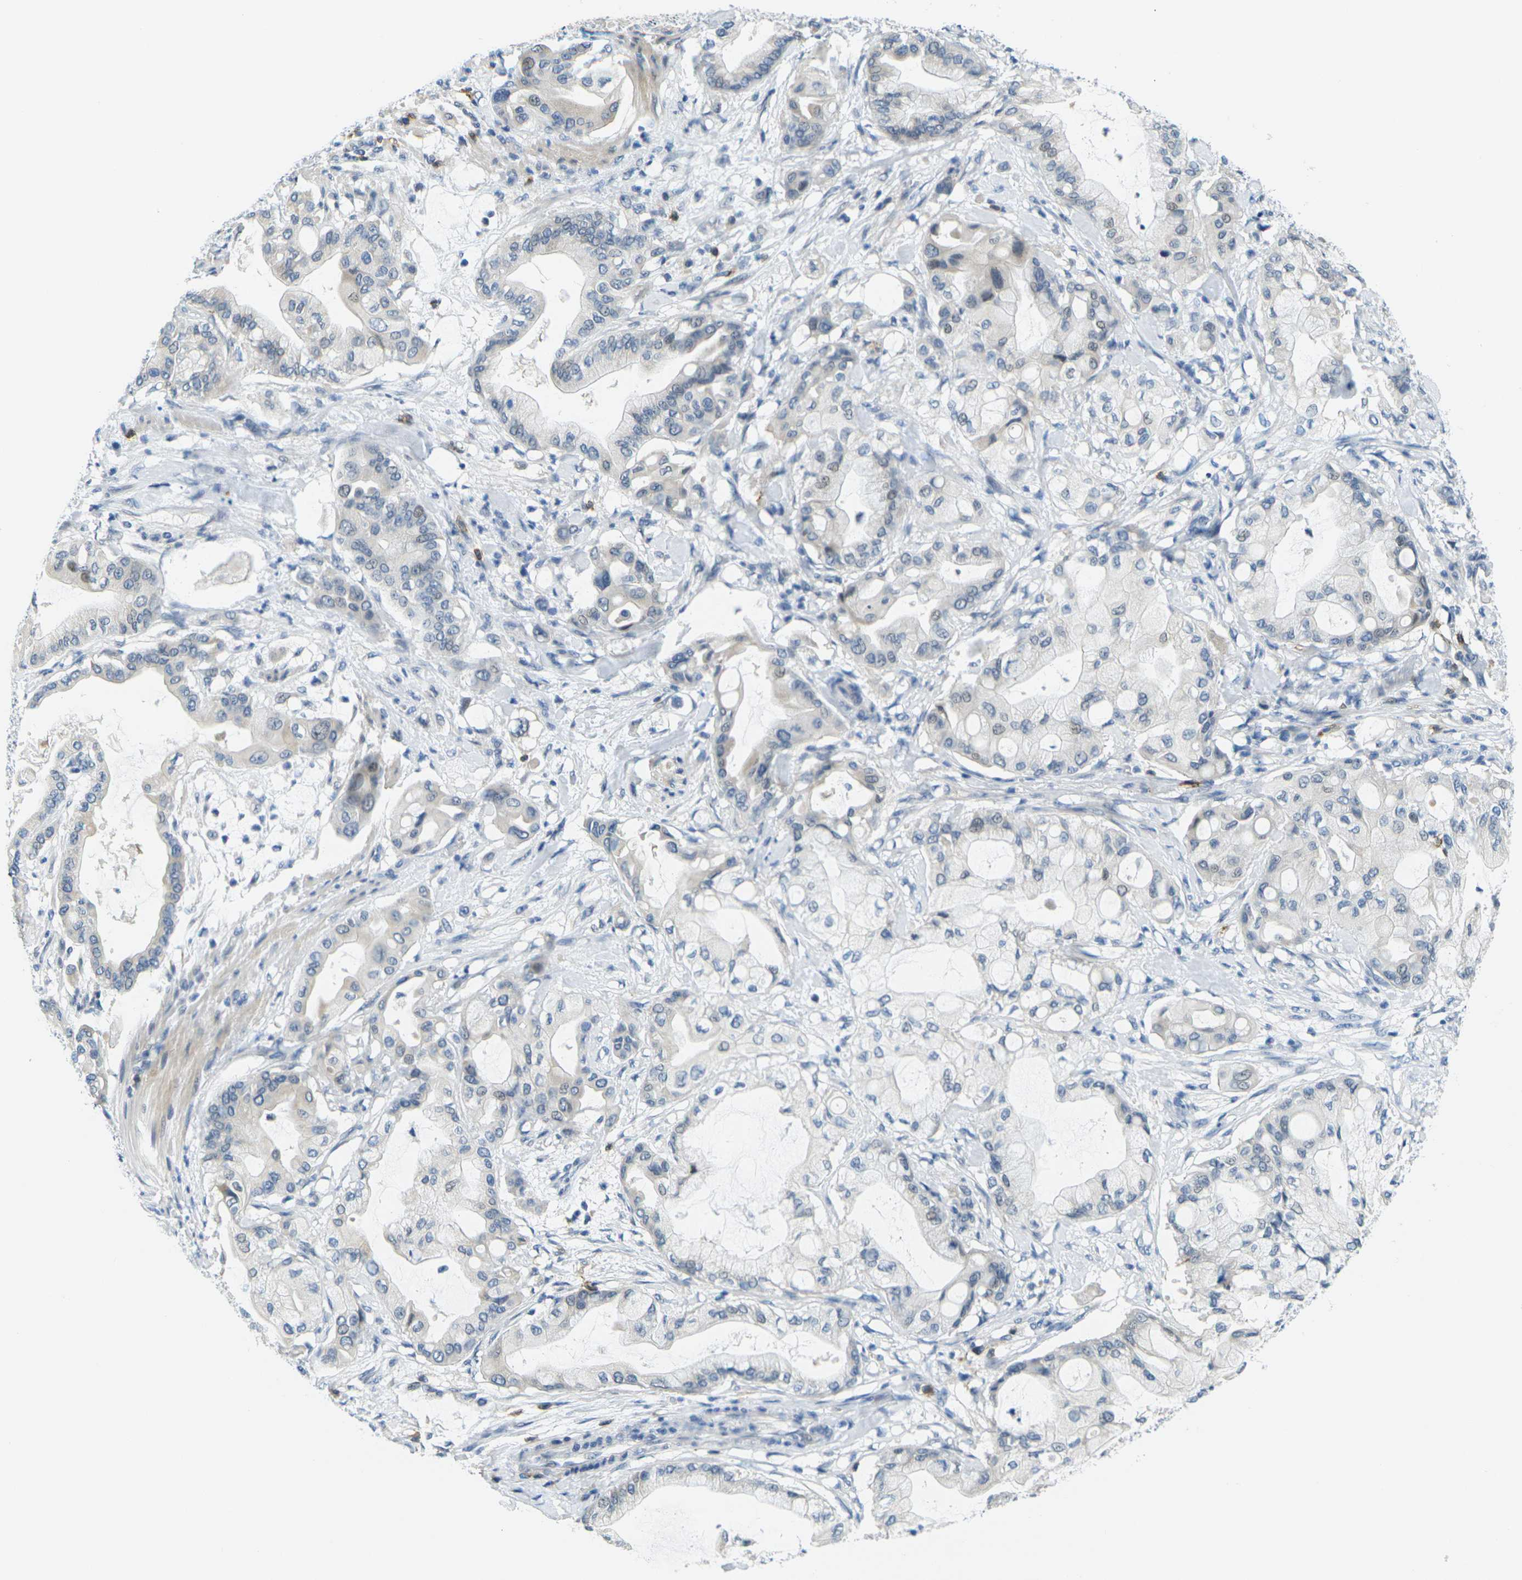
{"staining": {"intensity": "negative", "quantity": "none", "location": "none"}, "tissue": "pancreatic cancer", "cell_type": "Tumor cells", "image_type": "cancer", "snomed": [{"axis": "morphology", "description": "Adenocarcinoma, NOS"}, {"axis": "morphology", "description": "Adenocarcinoma, metastatic, NOS"}, {"axis": "topography", "description": "Lymph node"}, {"axis": "topography", "description": "Pancreas"}, {"axis": "topography", "description": "Duodenum"}], "caption": "Immunohistochemical staining of human pancreatic cancer (adenocarcinoma) displays no significant staining in tumor cells.", "gene": "CD3D", "patient": {"sex": "female", "age": 64}}